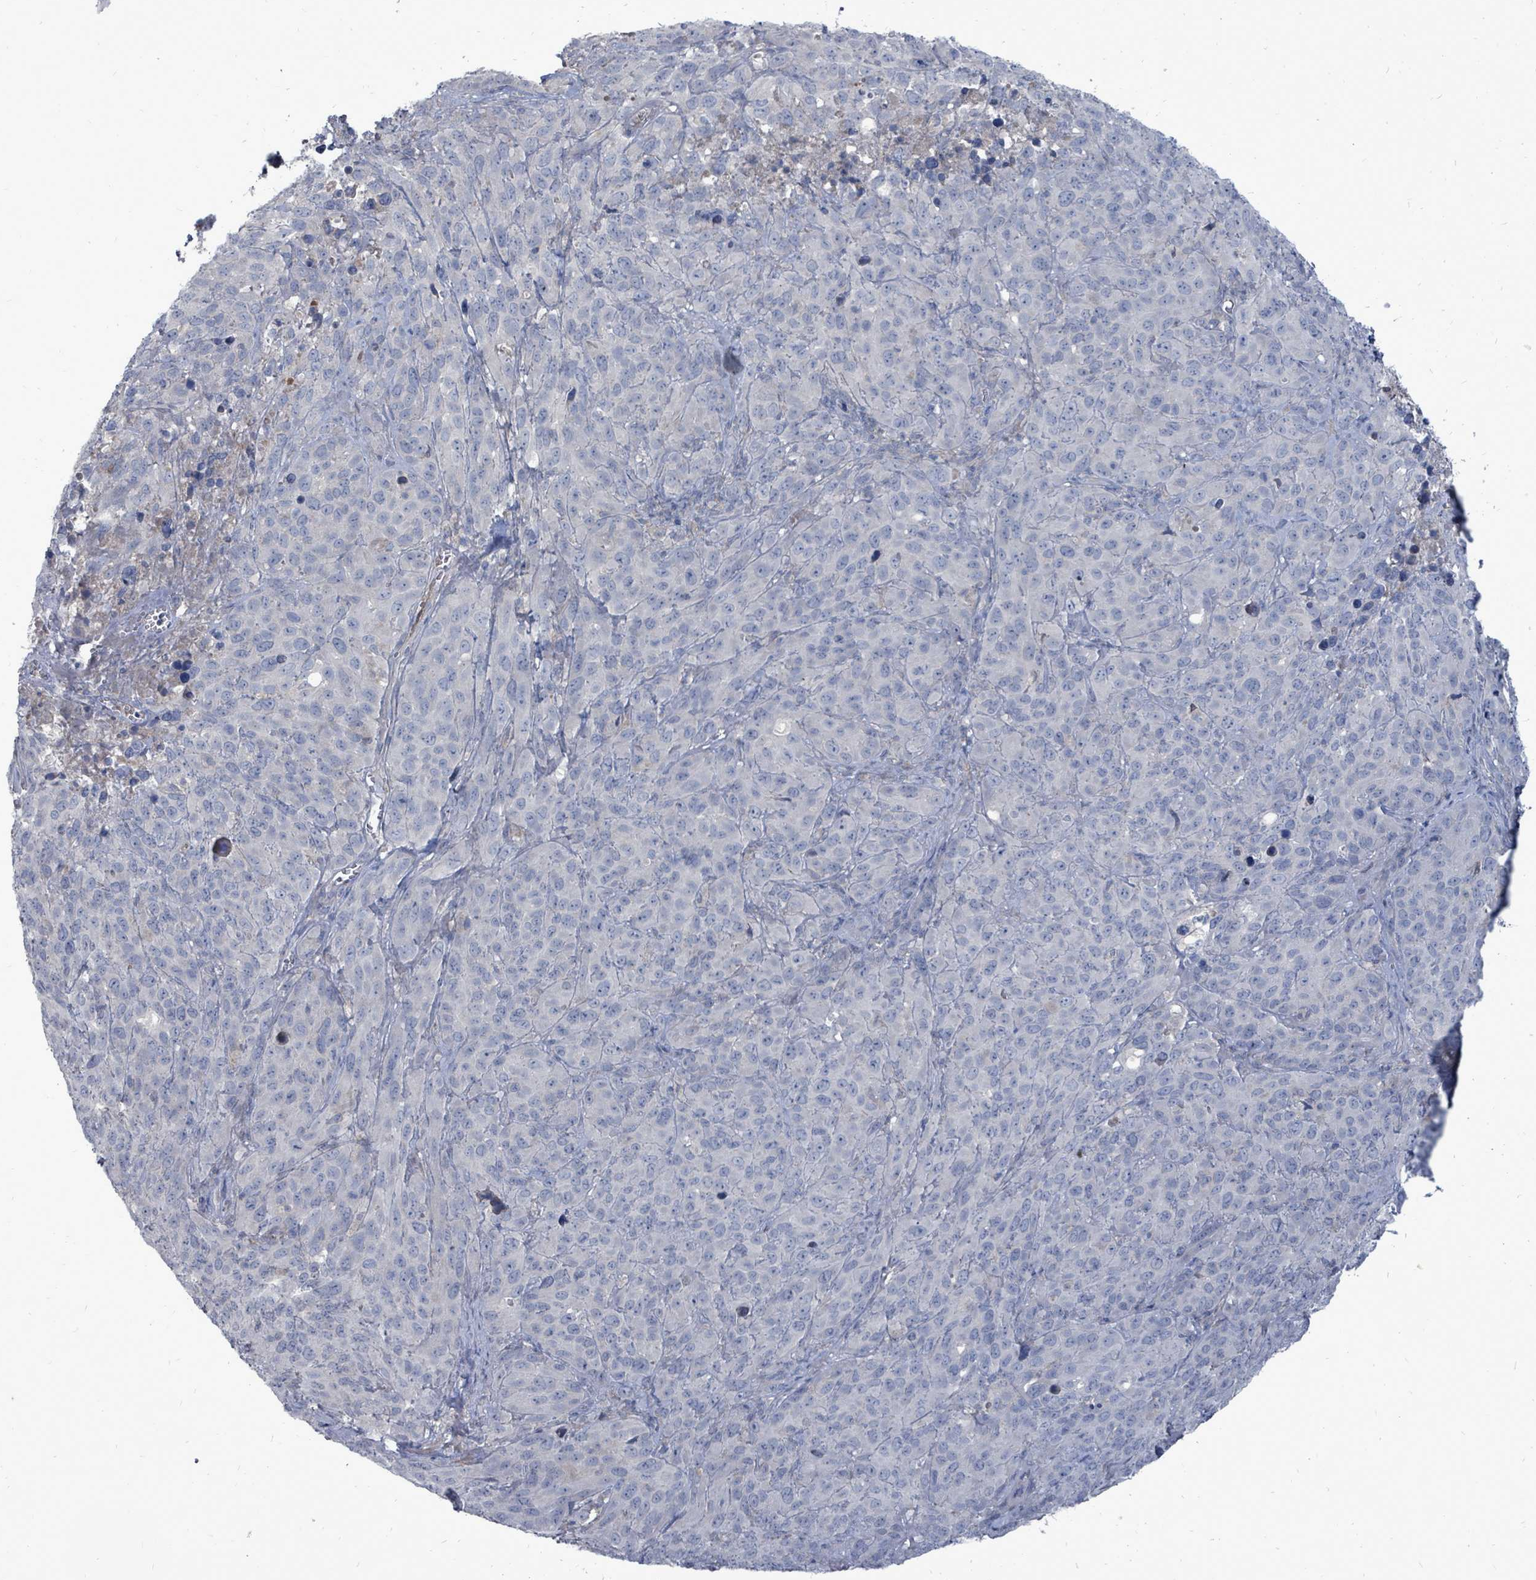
{"staining": {"intensity": "negative", "quantity": "none", "location": "none"}, "tissue": "cervical cancer", "cell_type": "Tumor cells", "image_type": "cancer", "snomed": [{"axis": "morphology", "description": "Squamous cell carcinoma, NOS"}, {"axis": "topography", "description": "Cervix"}], "caption": "An image of human cervical cancer (squamous cell carcinoma) is negative for staining in tumor cells. (Stains: DAB immunohistochemistry with hematoxylin counter stain, Microscopy: brightfield microscopy at high magnification).", "gene": "ARGFX", "patient": {"sex": "female", "age": 51}}